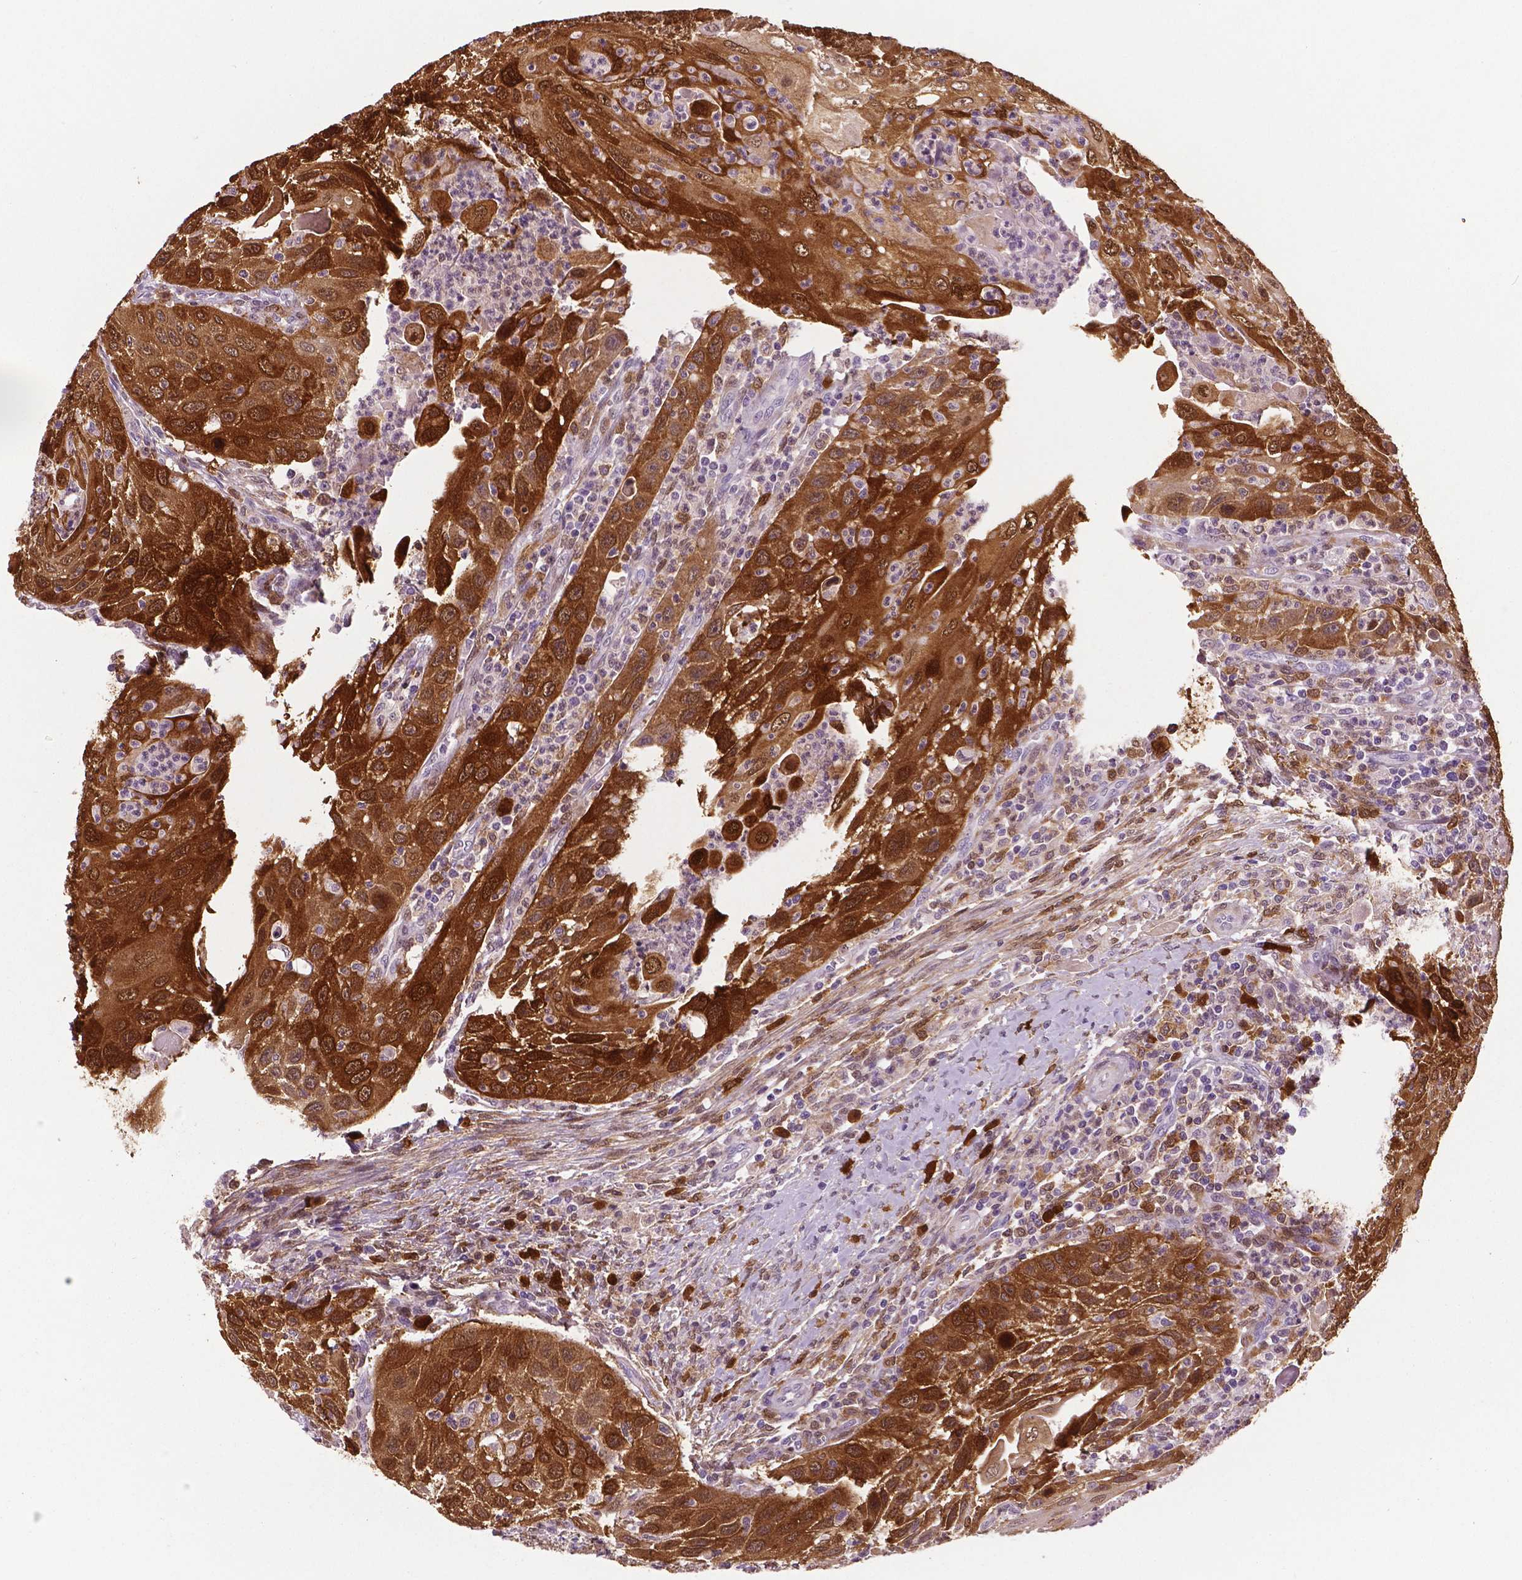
{"staining": {"intensity": "strong", "quantity": ">75%", "location": "cytoplasmic/membranous,nuclear"}, "tissue": "head and neck cancer", "cell_type": "Tumor cells", "image_type": "cancer", "snomed": [{"axis": "morphology", "description": "Squamous cell carcinoma, NOS"}, {"axis": "topography", "description": "Head-Neck"}], "caption": "DAB (3,3'-diaminobenzidine) immunohistochemical staining of squamous cell carcinoma (head and neck) exhibits strong cytoplasmic/membranous and nuclear protein positivity in approximately >75% of tumor cells.", "gene": "PHGDH", "patient": {"sex": "male", "age": 69}}